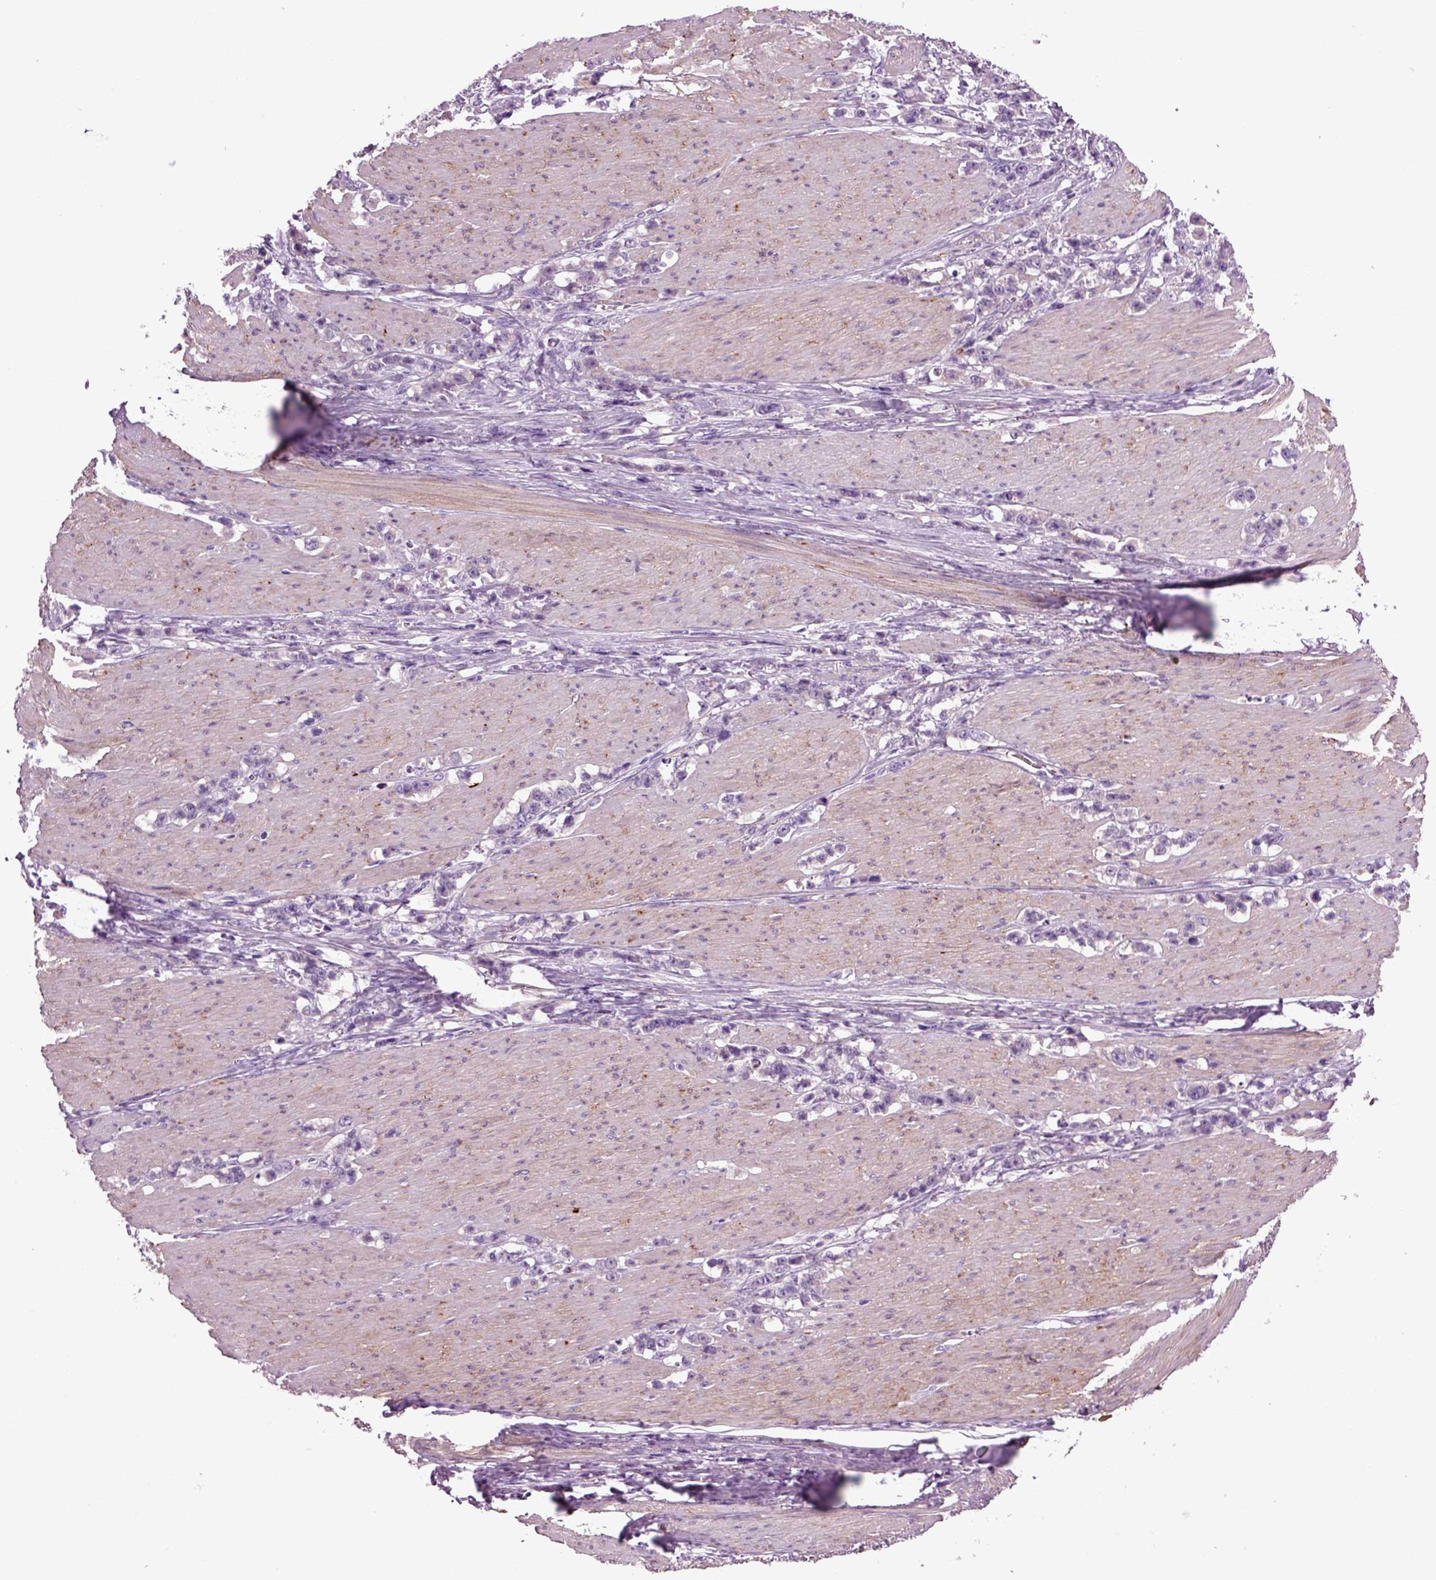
{"staining": {"intensity": "negative", "quantity": "none", "location": "none"}, "tissue": "stomach cancer", "cell_type": "Tumor cells", "image_type": "cancer", "snomed": [{"axis": "morphology", "description": "Adenocarcinoma, NOS"}, {"axis": "topography", "description": "Stomach, lower"}], "caption": "Immunohistochemistry photomicrograph of neoplastic tissue: human stomach cancer (adenocarcinoma) stained with DAB demonstrates no significant protein positivity in tumor cells.", "gene": "SPON1", "patient": {"sex": "male", "age": 88}}